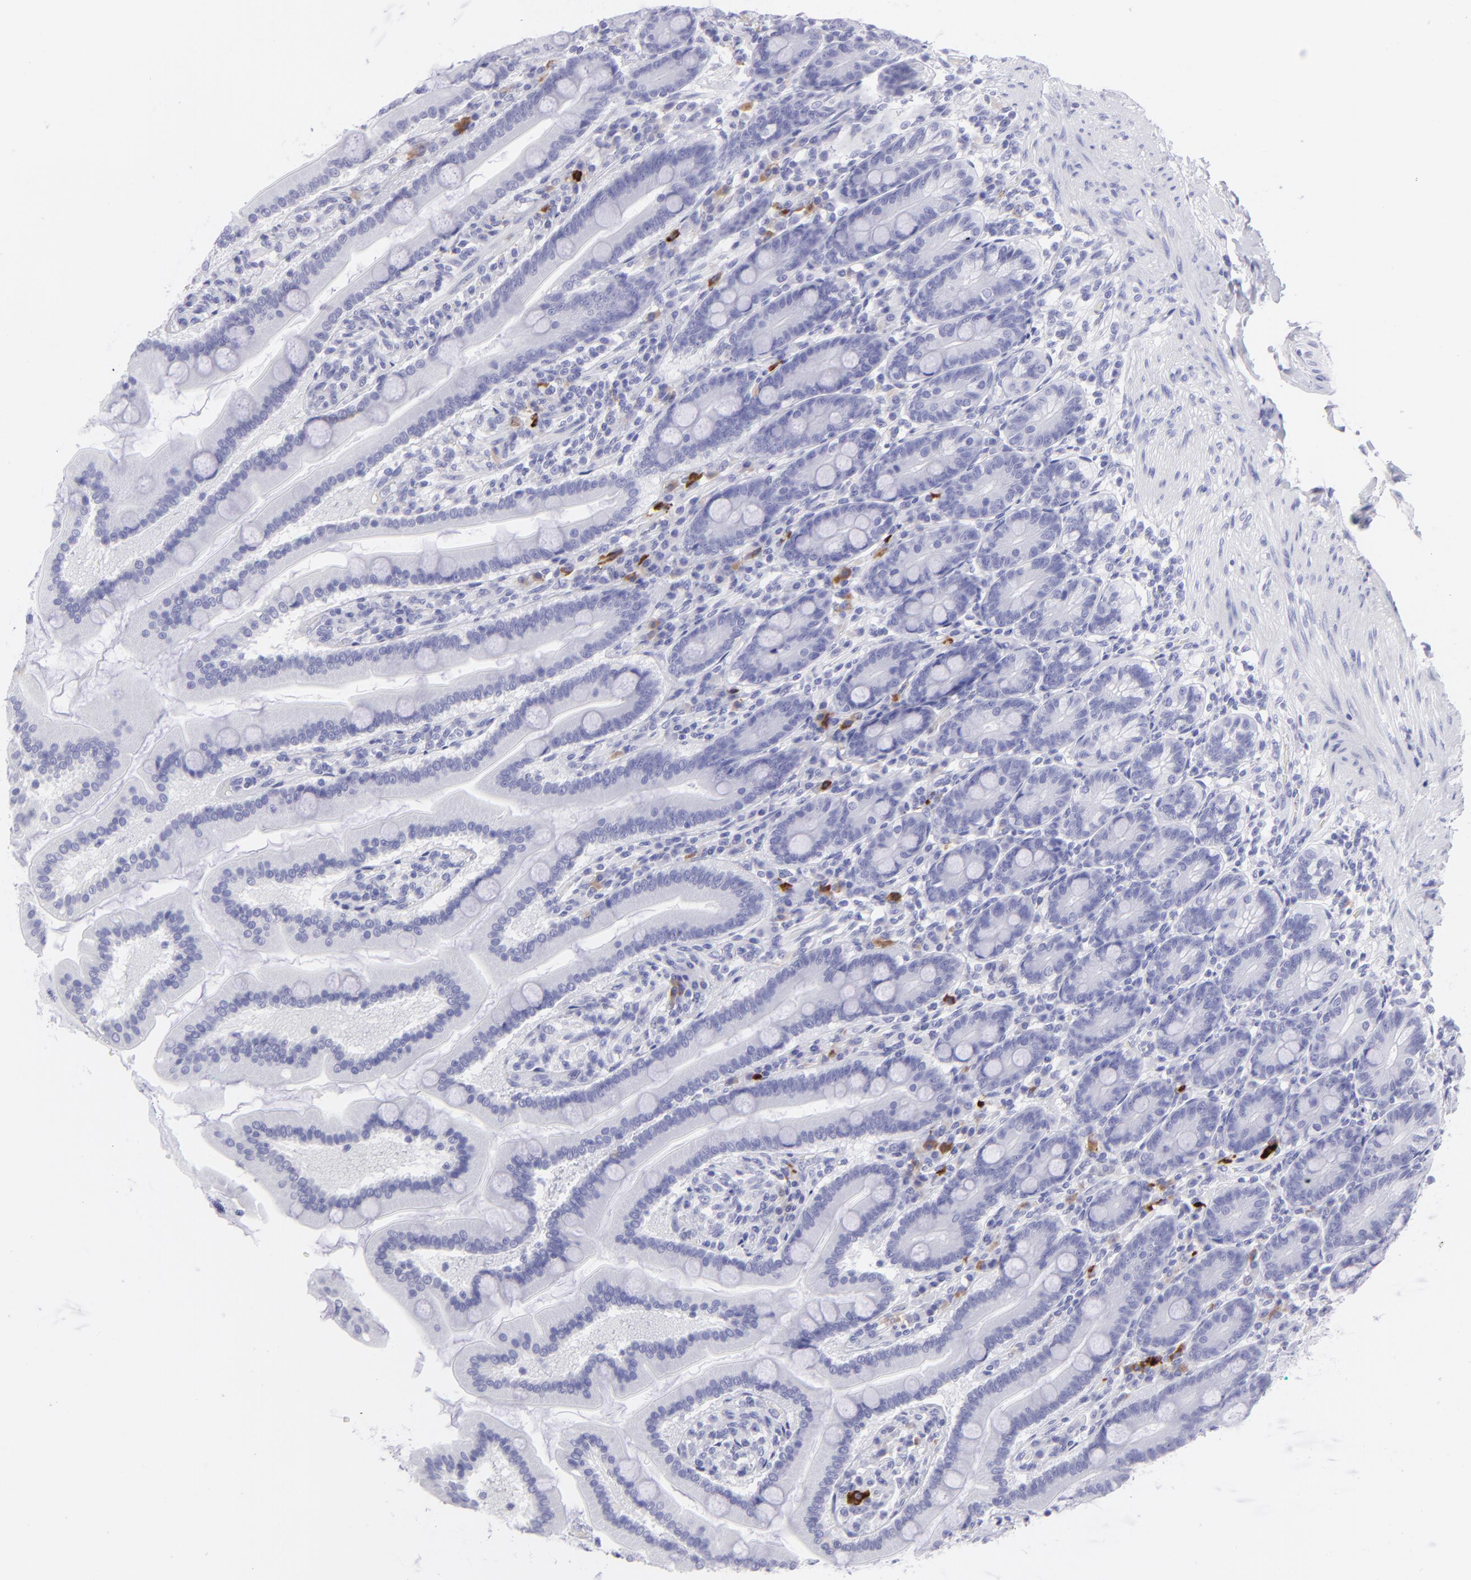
{"staining": {"intensity": "negative", "quantity": "none", "location": "none"}, "tissue": "duodenum", "cell_type": "Glandular cells", "image_type": "normal", "snomed": [{"axis": "morphology", "description": "Normal tissue, NOS"}, {"axis": "topography", "description": "Duodenum"}], "caption": "Glandular cells show no significant protein positivity in benign duodenum.", "gene": "SLC1A2", "patient": {"sex": "female", "age": 64}}